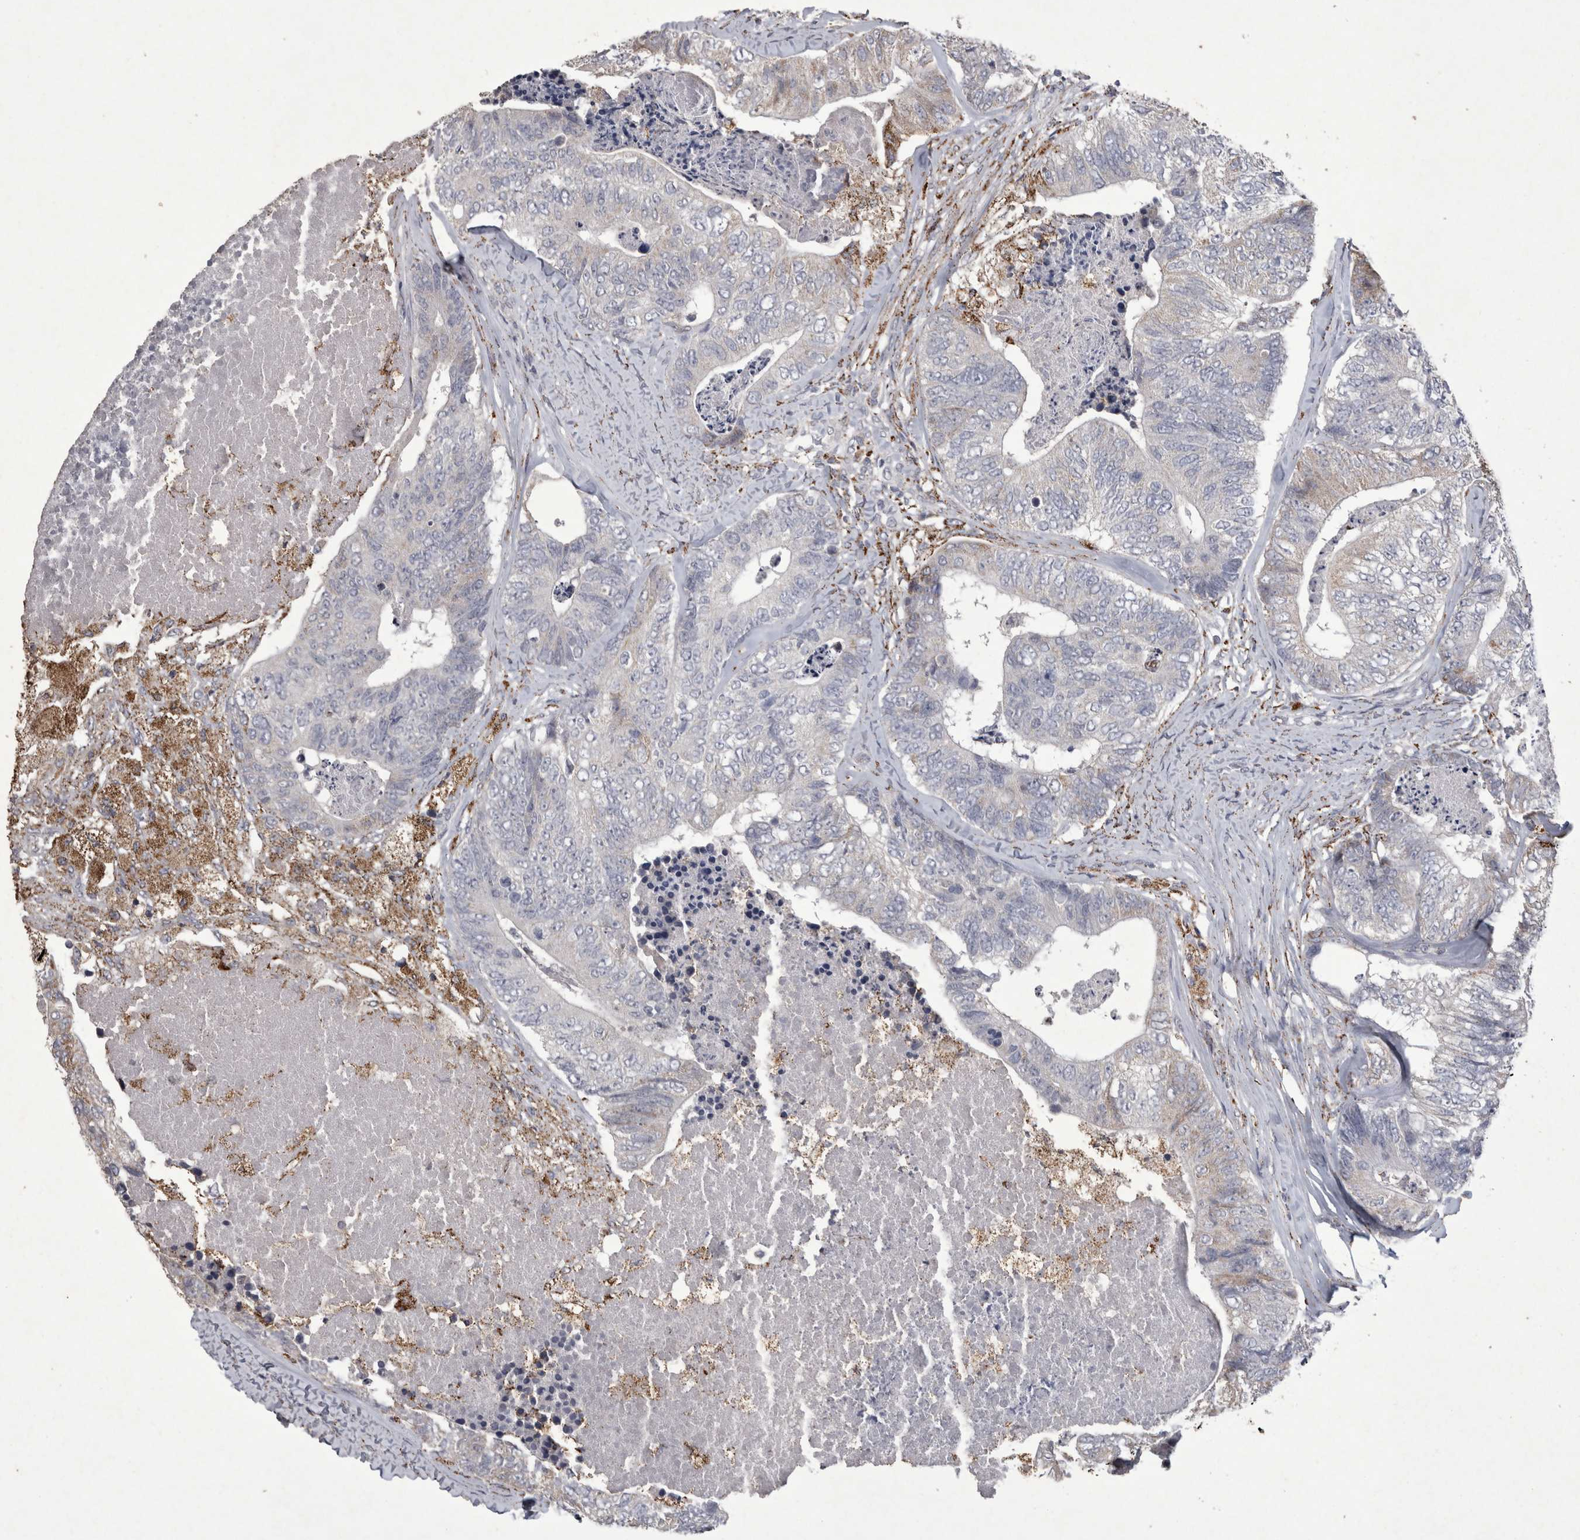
{"staining": {"intensity": "negative", "quantity": "none", "location": "none"}, "tissue": "colorectal cancer", "cell_type": "Tumor cells", "image_type": "cancer", "snomed": [{"axis": "morphology", "description": "Adenocarcinoma, NOS"}, {"axis": "topography", "description": "Colon"}], "caption": "Immunohistochemical staining of colorectal cancer (adenocarcinoma) exhibits no significant positivity in tumor cells.", "gene": "DKK3", "patient": {"sex": "female", "age": 67}}